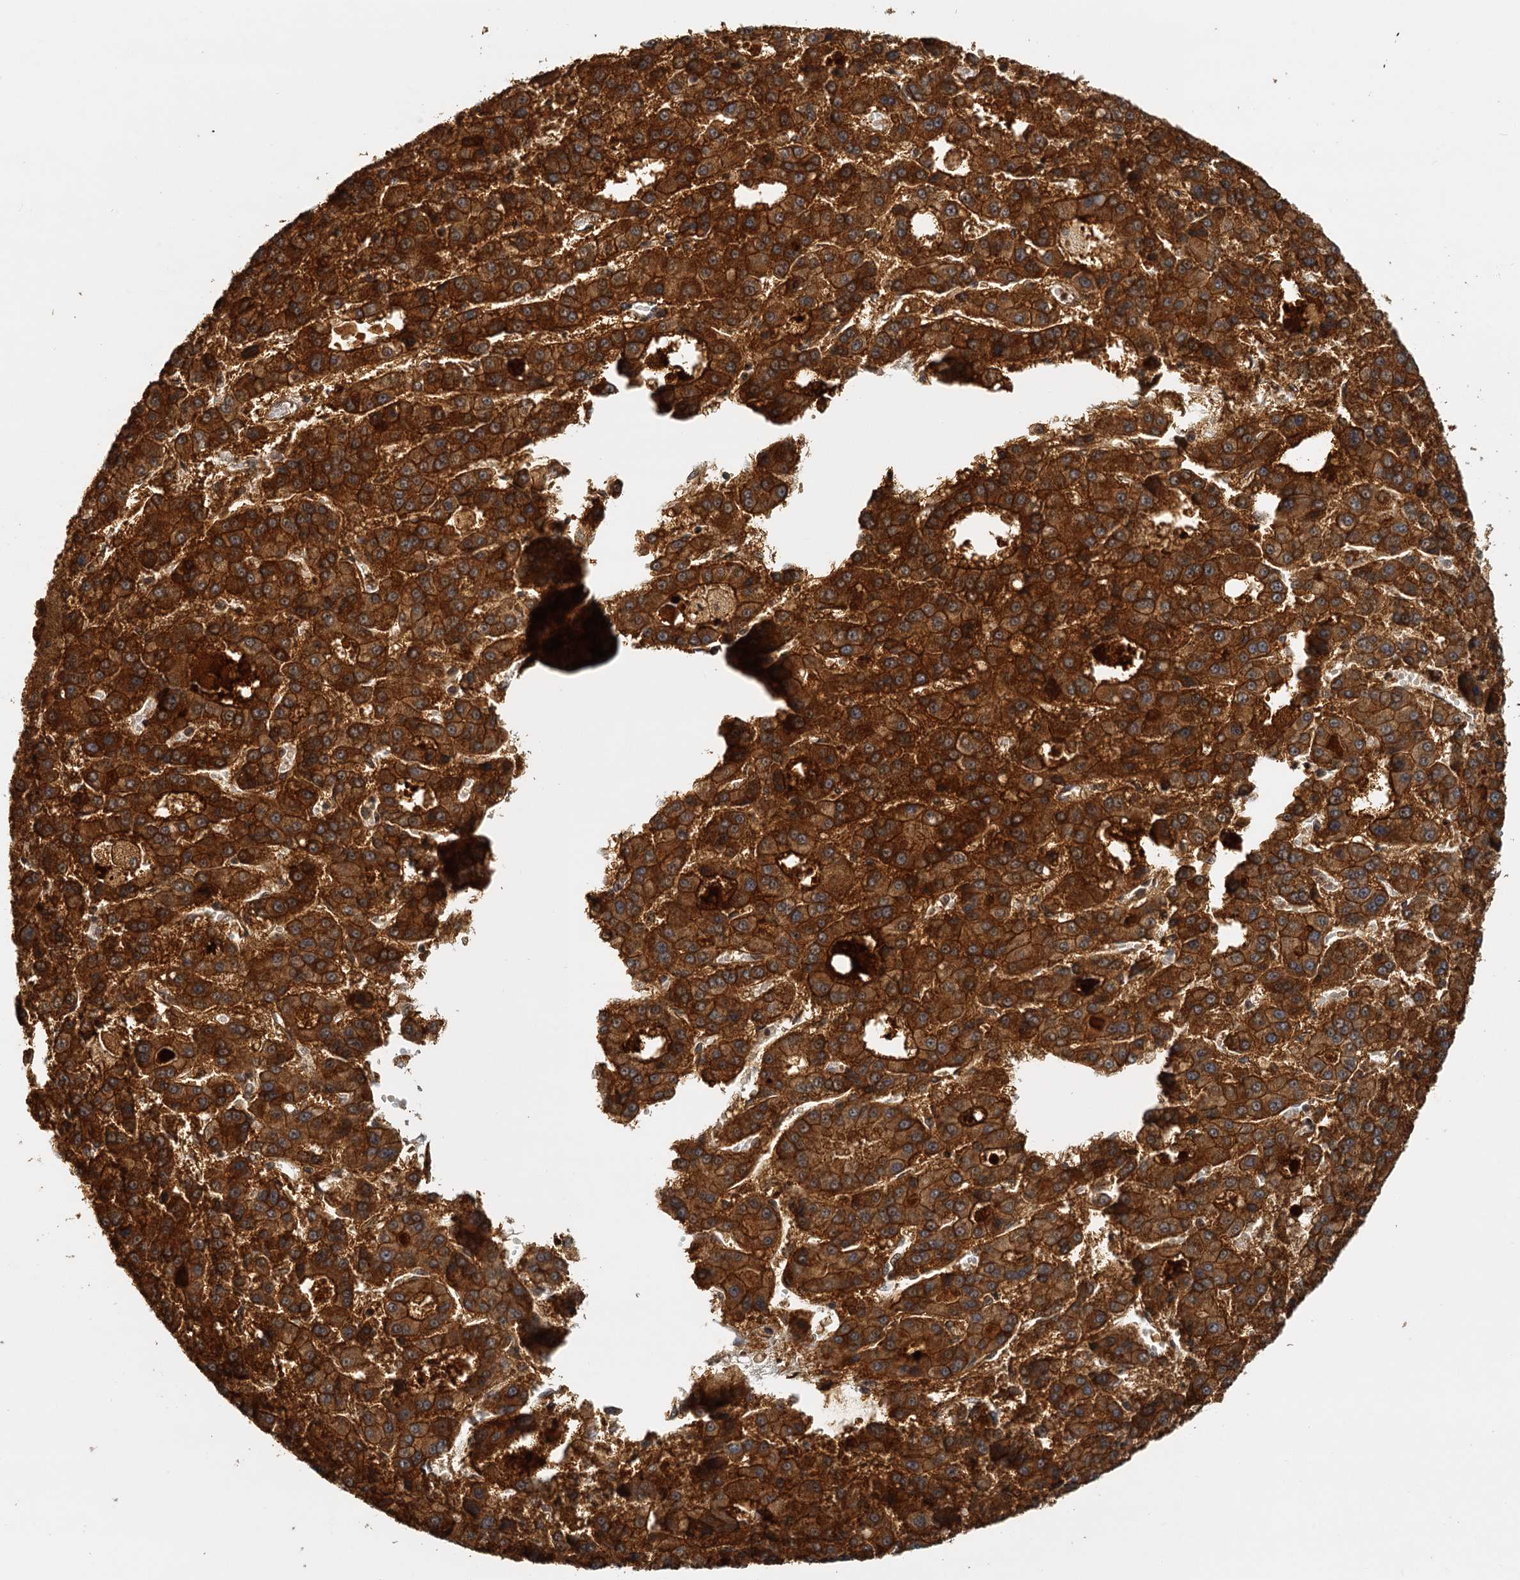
{"staining": {"intensity": "strong", "quantity": ">75%", "location": "cytoplasmic/membranous"}, "tissue": "liver cancer", "cell_type": "Tumor cells", "image_type": "cancer", "snomed": [{"axis": "morphology", "description": "Carcinoma, Hepatocellular, NOS"}, {"axis": "topography", "description": "Liver"}], "caption": "Approximately >75% of tumor cells in liver cancer (hepatocellular carcinoma) display strong cytoplasmic/membranous protein positivity as visualized by brown immunohistochemical staining.", "gene": "ZNF549", "patient": {"sex": "male", "age": 70}}